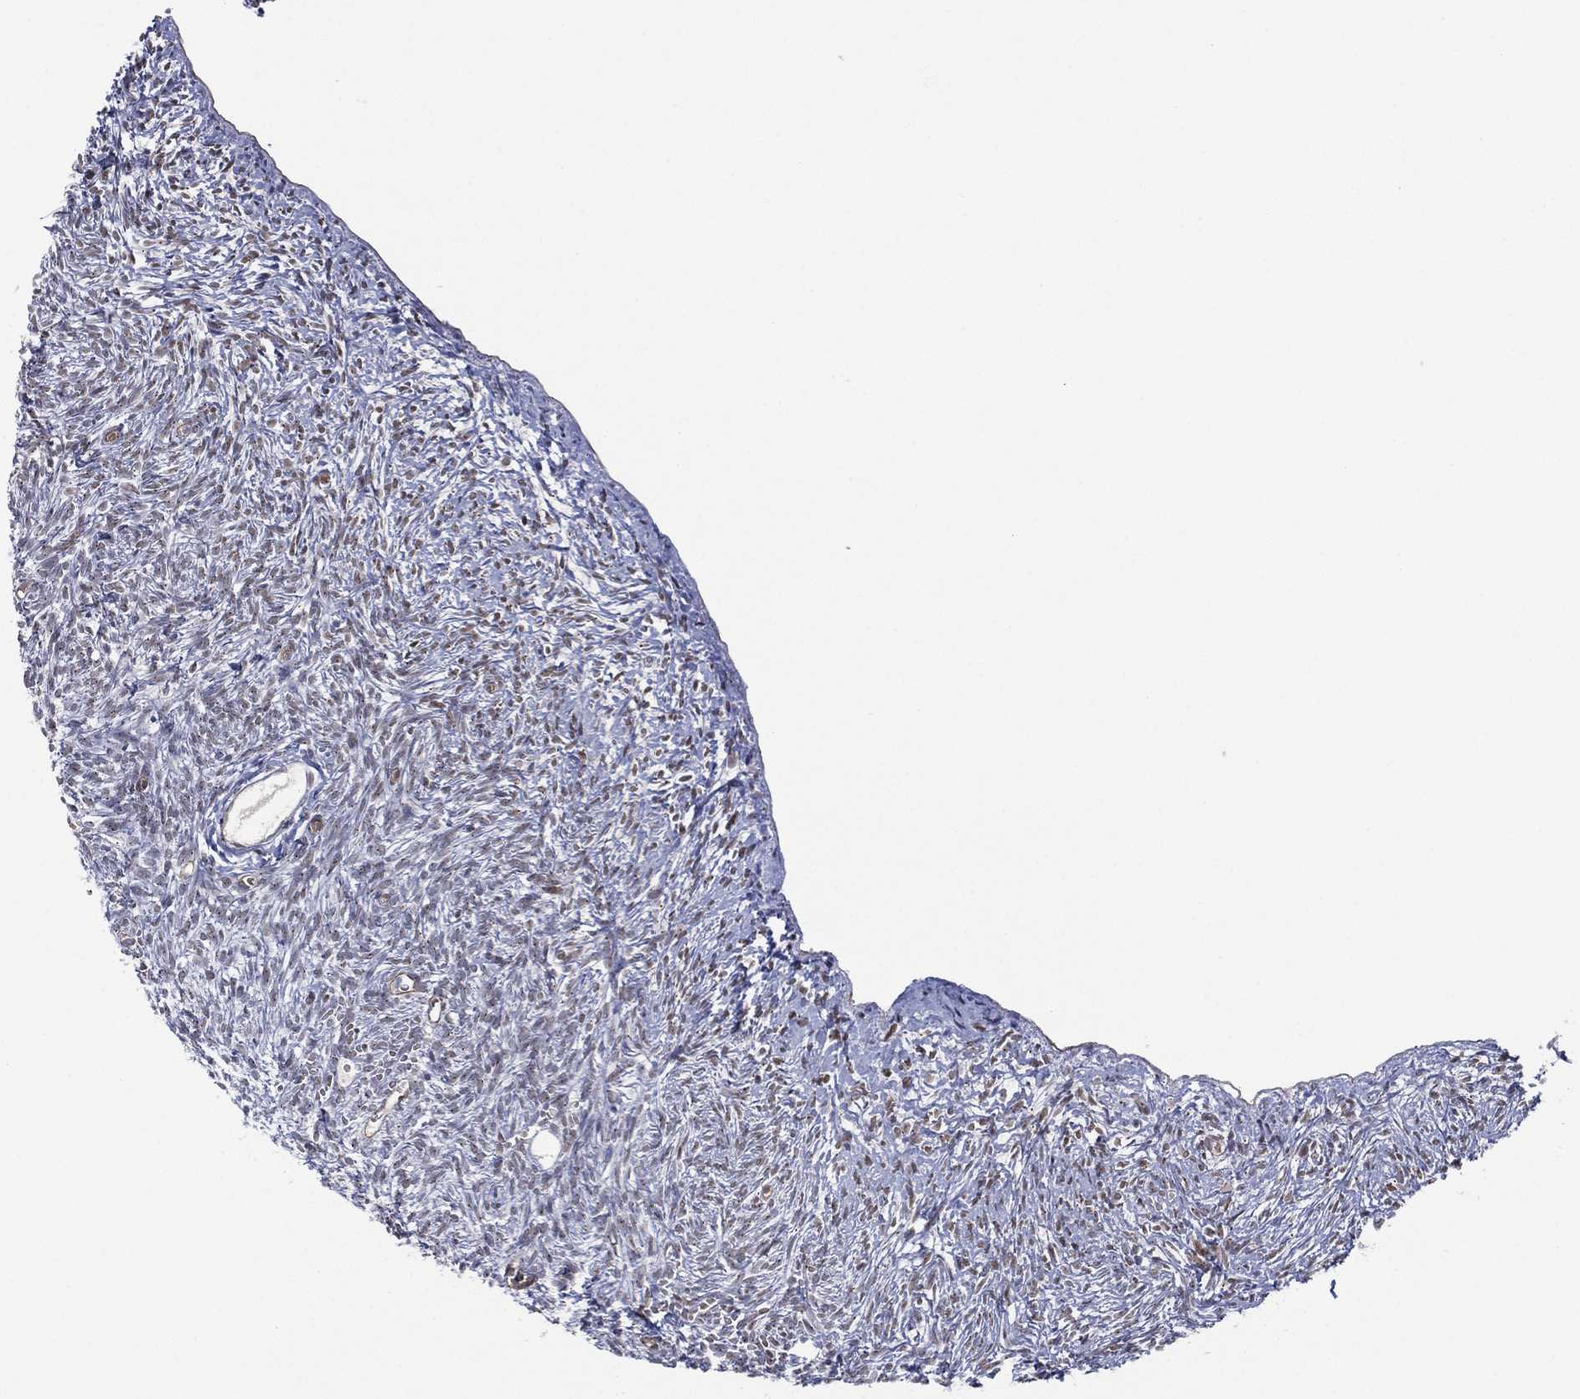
{"staining": {"intensity": "negative", "quantity": "none", "location": "none"}, "tissue": "ovary", "cell_type": "Follicle cells", "image_type": "normal", "snomed": [{"axis": "morphology", "description": "Normal tissue, NOS"}, {"axis": "topography", "description": "Ovary"}], "caption": "Ovary stained for a protein using immunohistochemistry exhibits no positivity follicle cells.", "gene": "GSE1", "patient": {"sex": "female", "age": 43}}